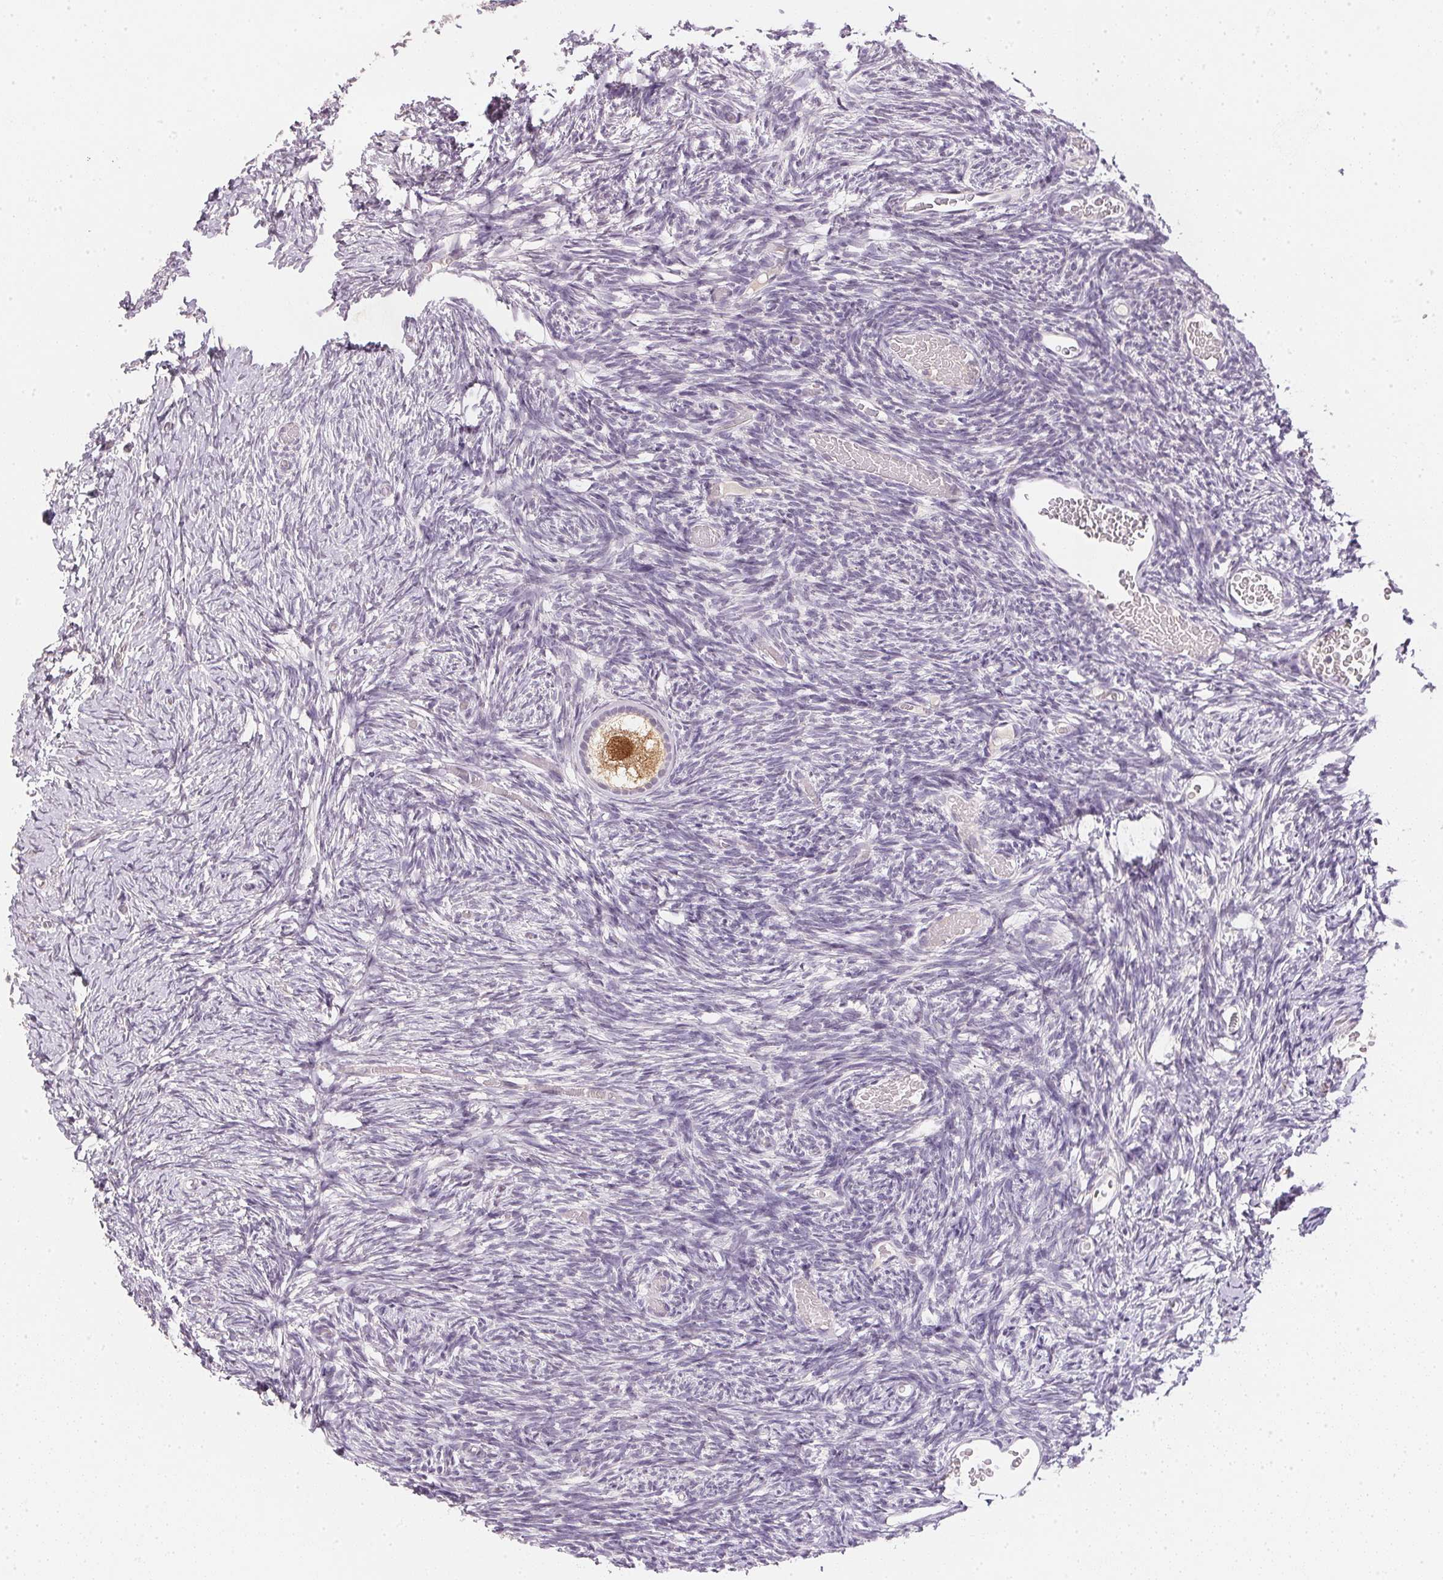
{"staining": {"intensity": "moderate", "quantity": "25%-75%", "location": "nuclear"}, "tissue": "ovary", "cell_type": "Follicle cells", "image_type": "normal", "snomed": [{"axis": "morphology", "description": "Normal tissue, NOS"}, {"axis": "topography", "description": "Ovary"}], "caption": "An immunohistochemistry histopathology image of normal tissue is shown. Protein staining in brown shows moderate nuclear positivity in ovary within follicle cells.", "gene": "POLR3G", "patient": {"sex": "female", "age": 39}}